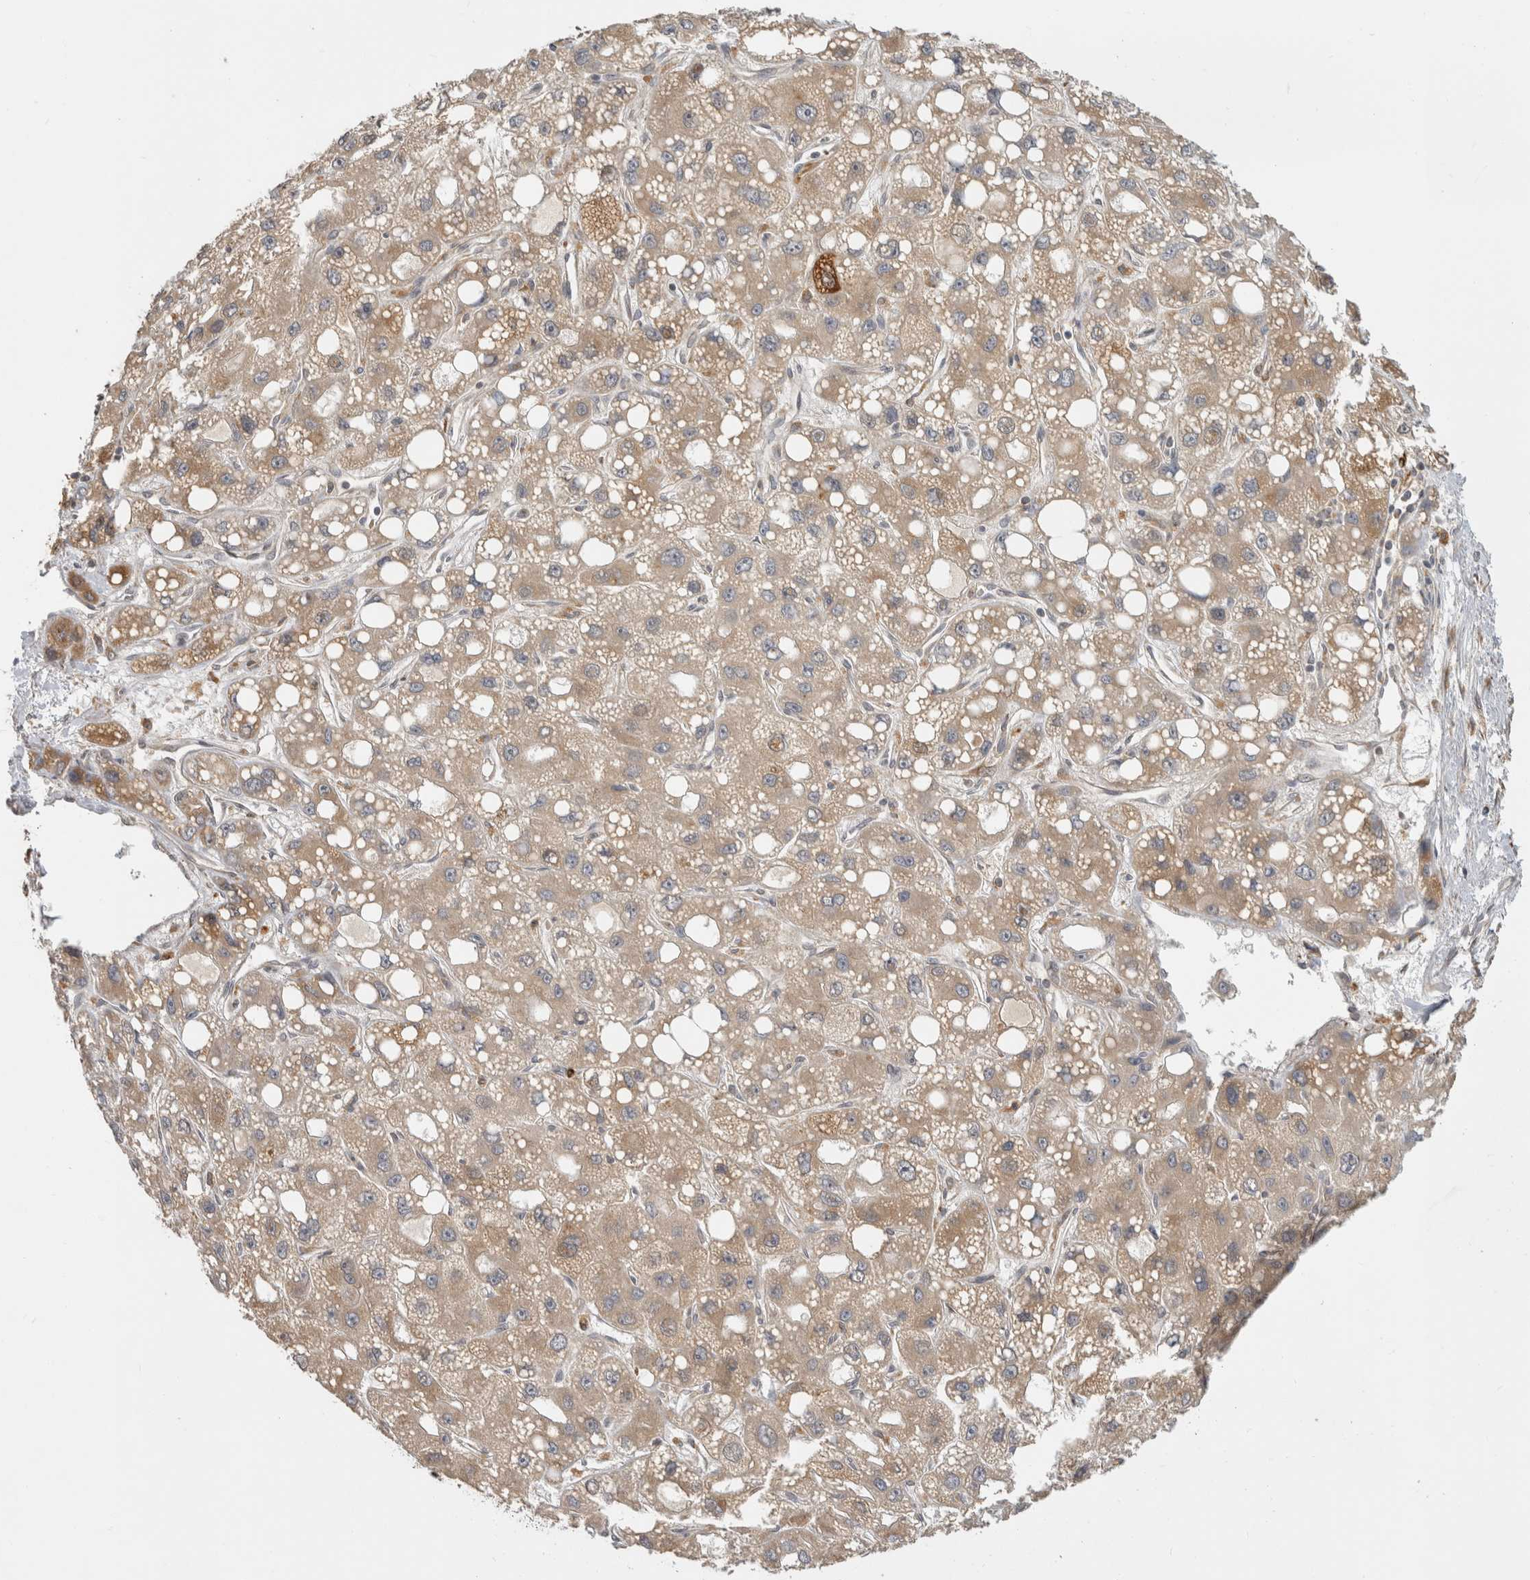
{"staining": {"intensity": "moderate", "quantity": ">75%", "location": "cytoplasmic/membranous"}, "tissue": "liver cancer", "cell_type": "Tumor cells", "image_type": "cancer", "snomed": [{"axis": "morphology", "description": "Carcinoma, Hepatocellular, NOS"}, {"axis": "topography", "description": "Liver"}], "caption": "Immunohistochemistry (DAB) staining of liver hepatocellular carcinoma shows moderate cytoplasmic/membranous protein expression in about >75% of tumor cells.", "gene": "APOL2", "patient": {"sex": "male", "age": 55}}